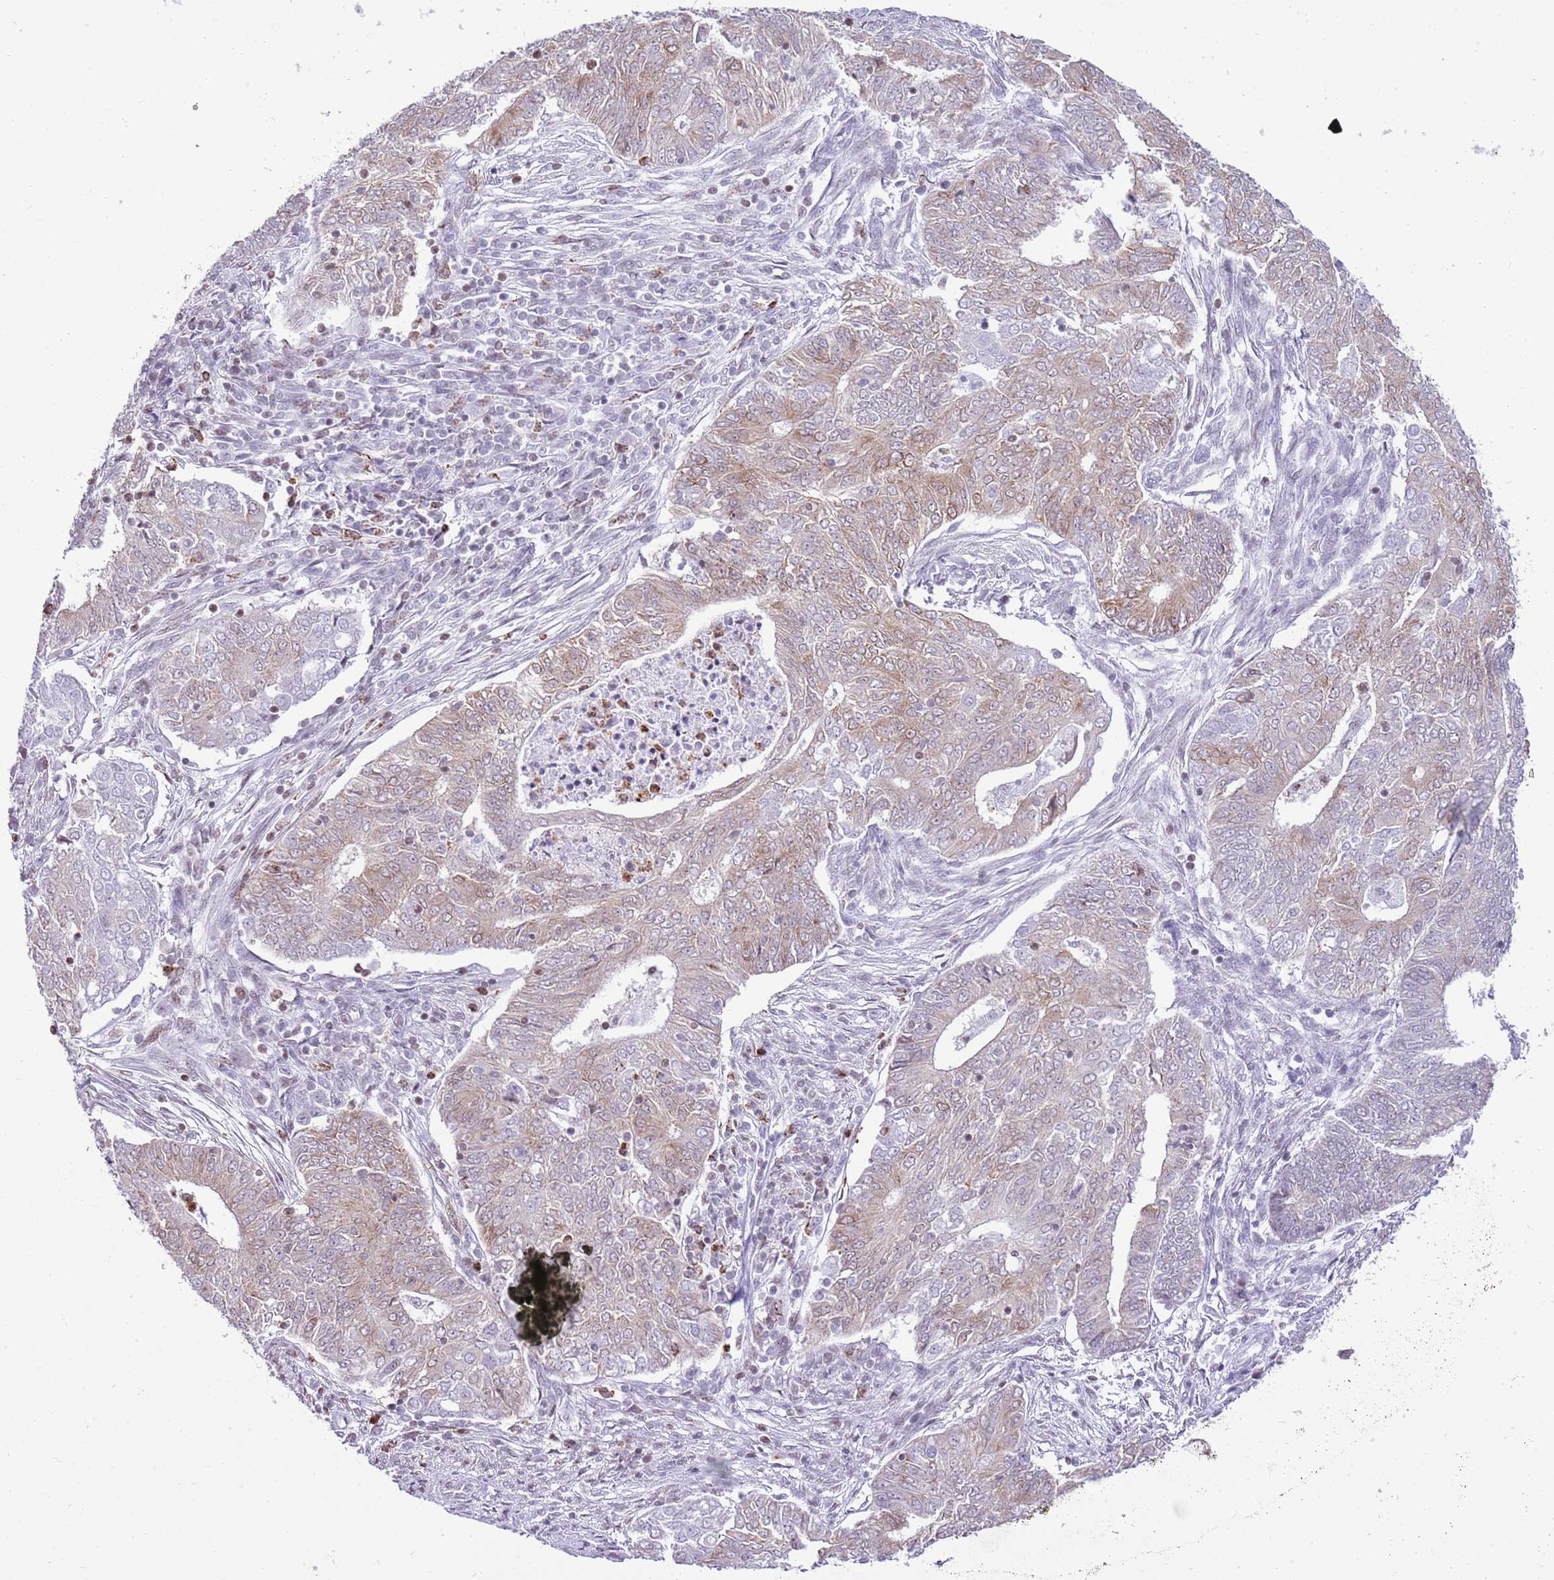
{"staining": {"intensity": "weak", "quantity": "25%-75%", "location": "cytoplasmic/membranous"}, "tissue": "endometrial cancer", "cell_type": "Tumor cells", "image_type": "cancer", "snomed": [{"axis": "morphology", "description": "Adenocarcinoma, NOS"}, {"axis": "topography", "description": "Endometrium"}], "caption": "Protein analysis of adenocarcinoma (endometrial) tissue reveals weak cytoplasmic/membranous positivity in approximately 25%-75% of tumor cells. (DAB (3,3'-diaminobenzidine) = brown stain, brightfield microscopy at high magnification).", "gene": "PRR15", "patient": {"sex": "female", "age": 62}}